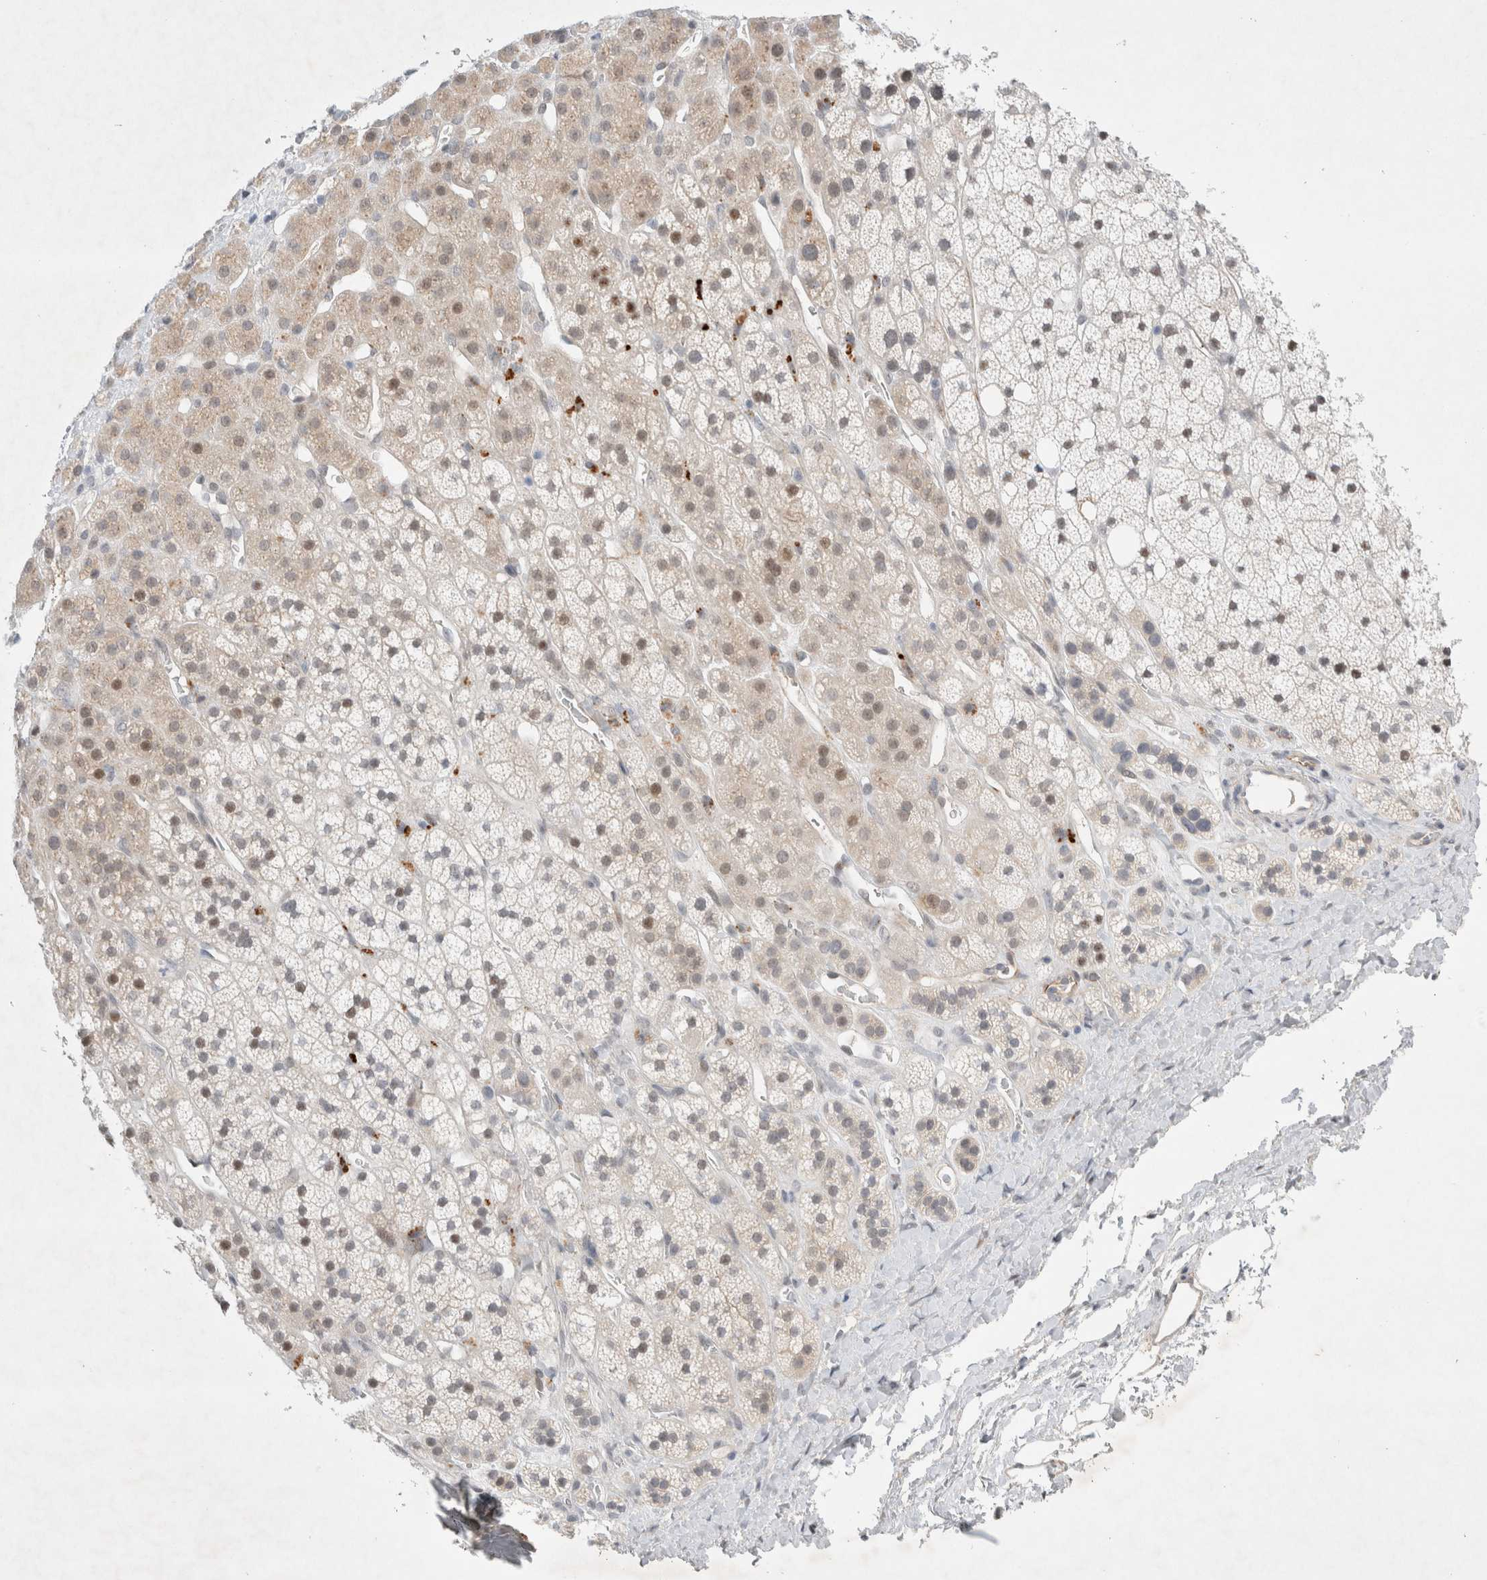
{"staining": {"intensity": "weak", "quantity": "<25%", "location": "cytoplasmic/membranous,nuclear"}, "tissue": "adrenal gland", "cell_type": "Glandular cells", "image_type": "normal", "snomed": [{"axis": "morphology", "description": "Normal tissue, NOS"}, {"axis": "topography", "description": "Adrenal gland"}], "caption": "The image reveals no staining of glandular cells in benign adrenal gland.", "gene": "WIPF2", "patient": {"sex": "male", "age": 56}}